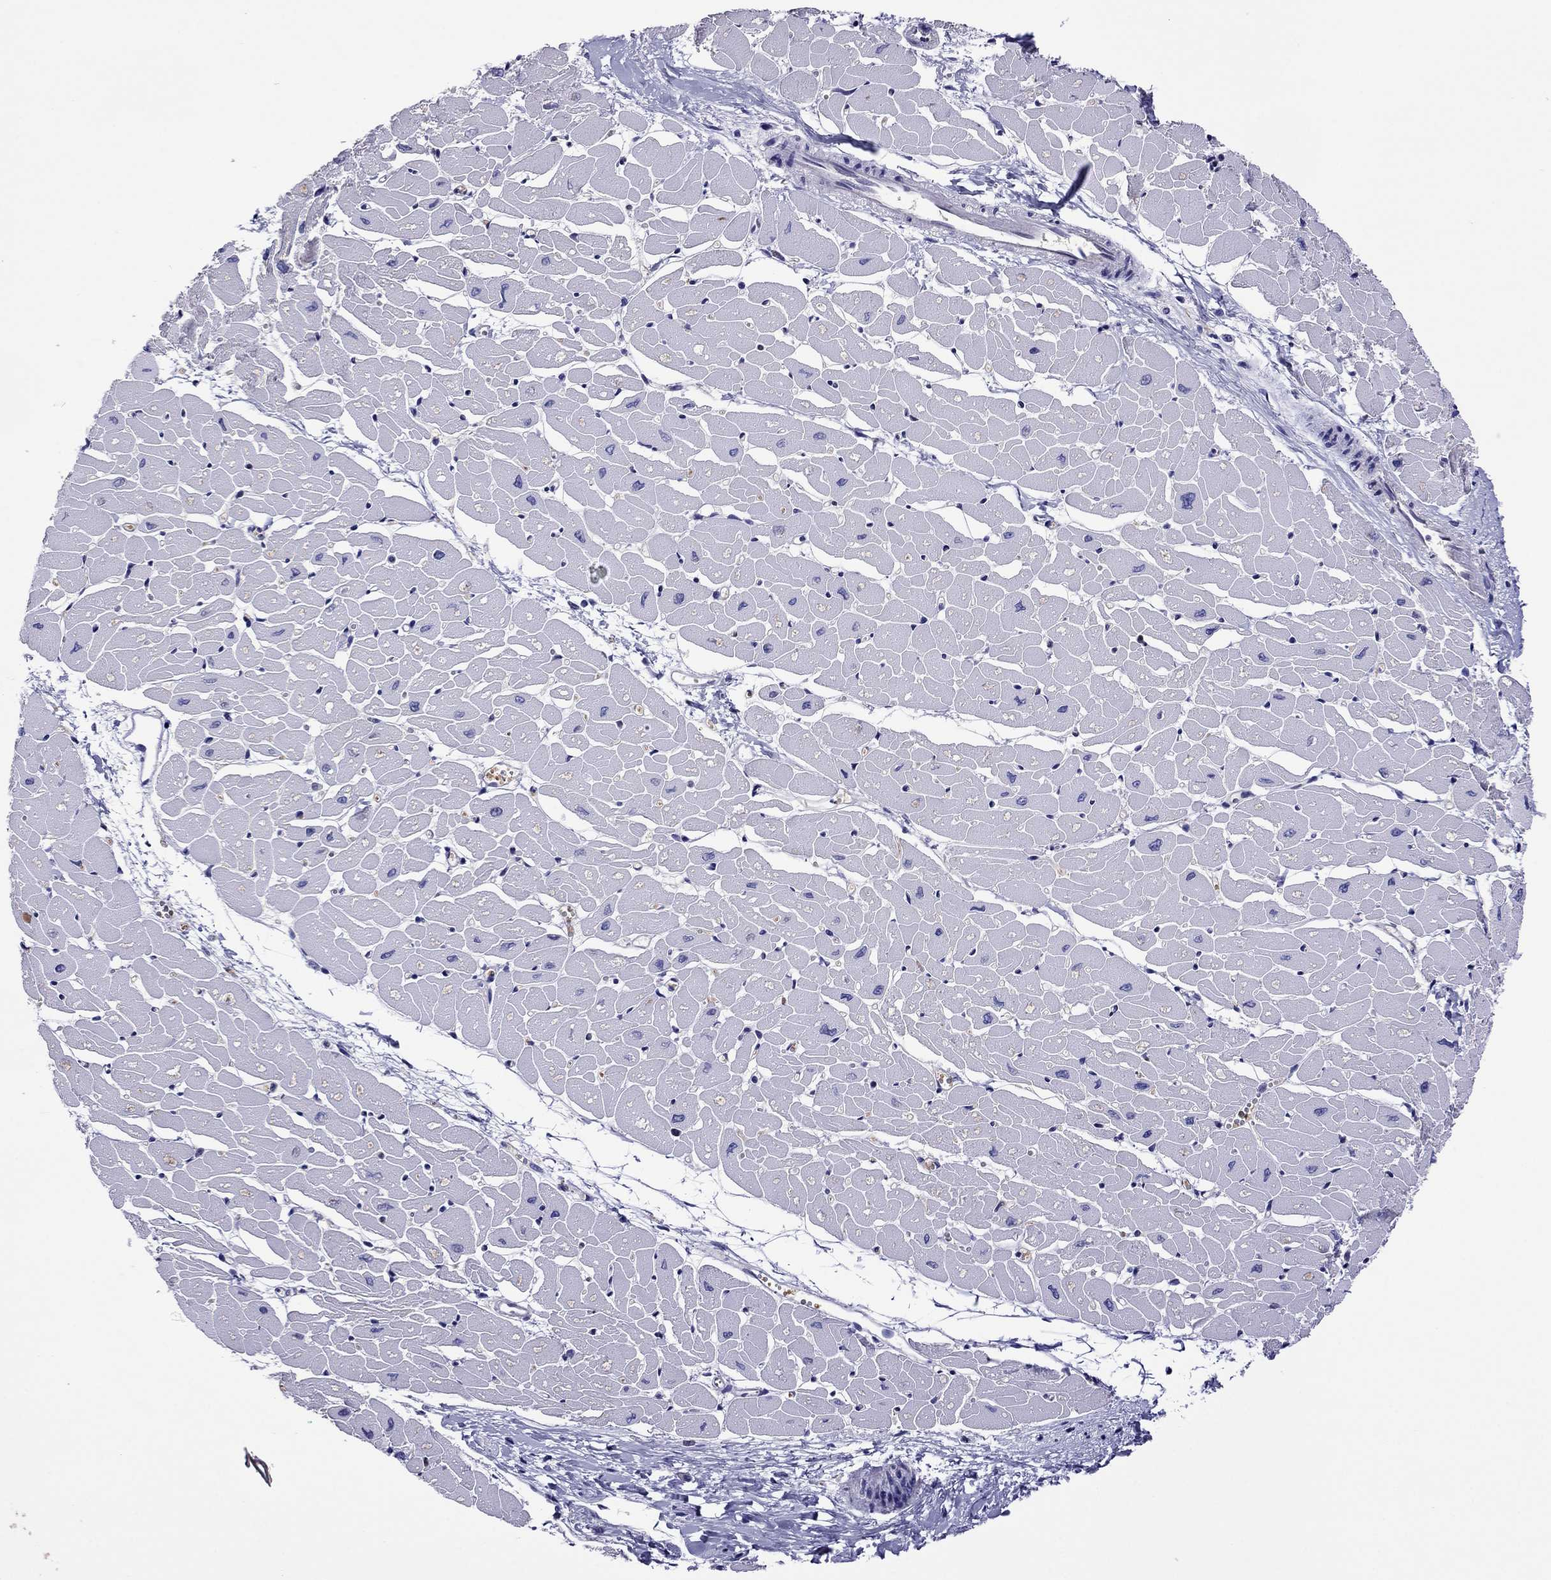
{"staining": {"intensity": "negative", "quantity": "none", "location": "none"}, "tissue": "heart muscle", "cell_type": "Cardiomyocytes", "image_type": "normal", "snomed": [{"axis": "morphology", "description": "Normal tissue, NOS"}, {"axis": "topography", "description": "Heart"}], "caption": "Unremarkable heart muscle was stained to show a protein in brown. There is no significant expression in cardiomyocytes. (DAB immunohistochemistry (IHC) with hematoxylin counter stain).", "gene": "SCG2", "patient": {"sex": "male", "age": 57}}